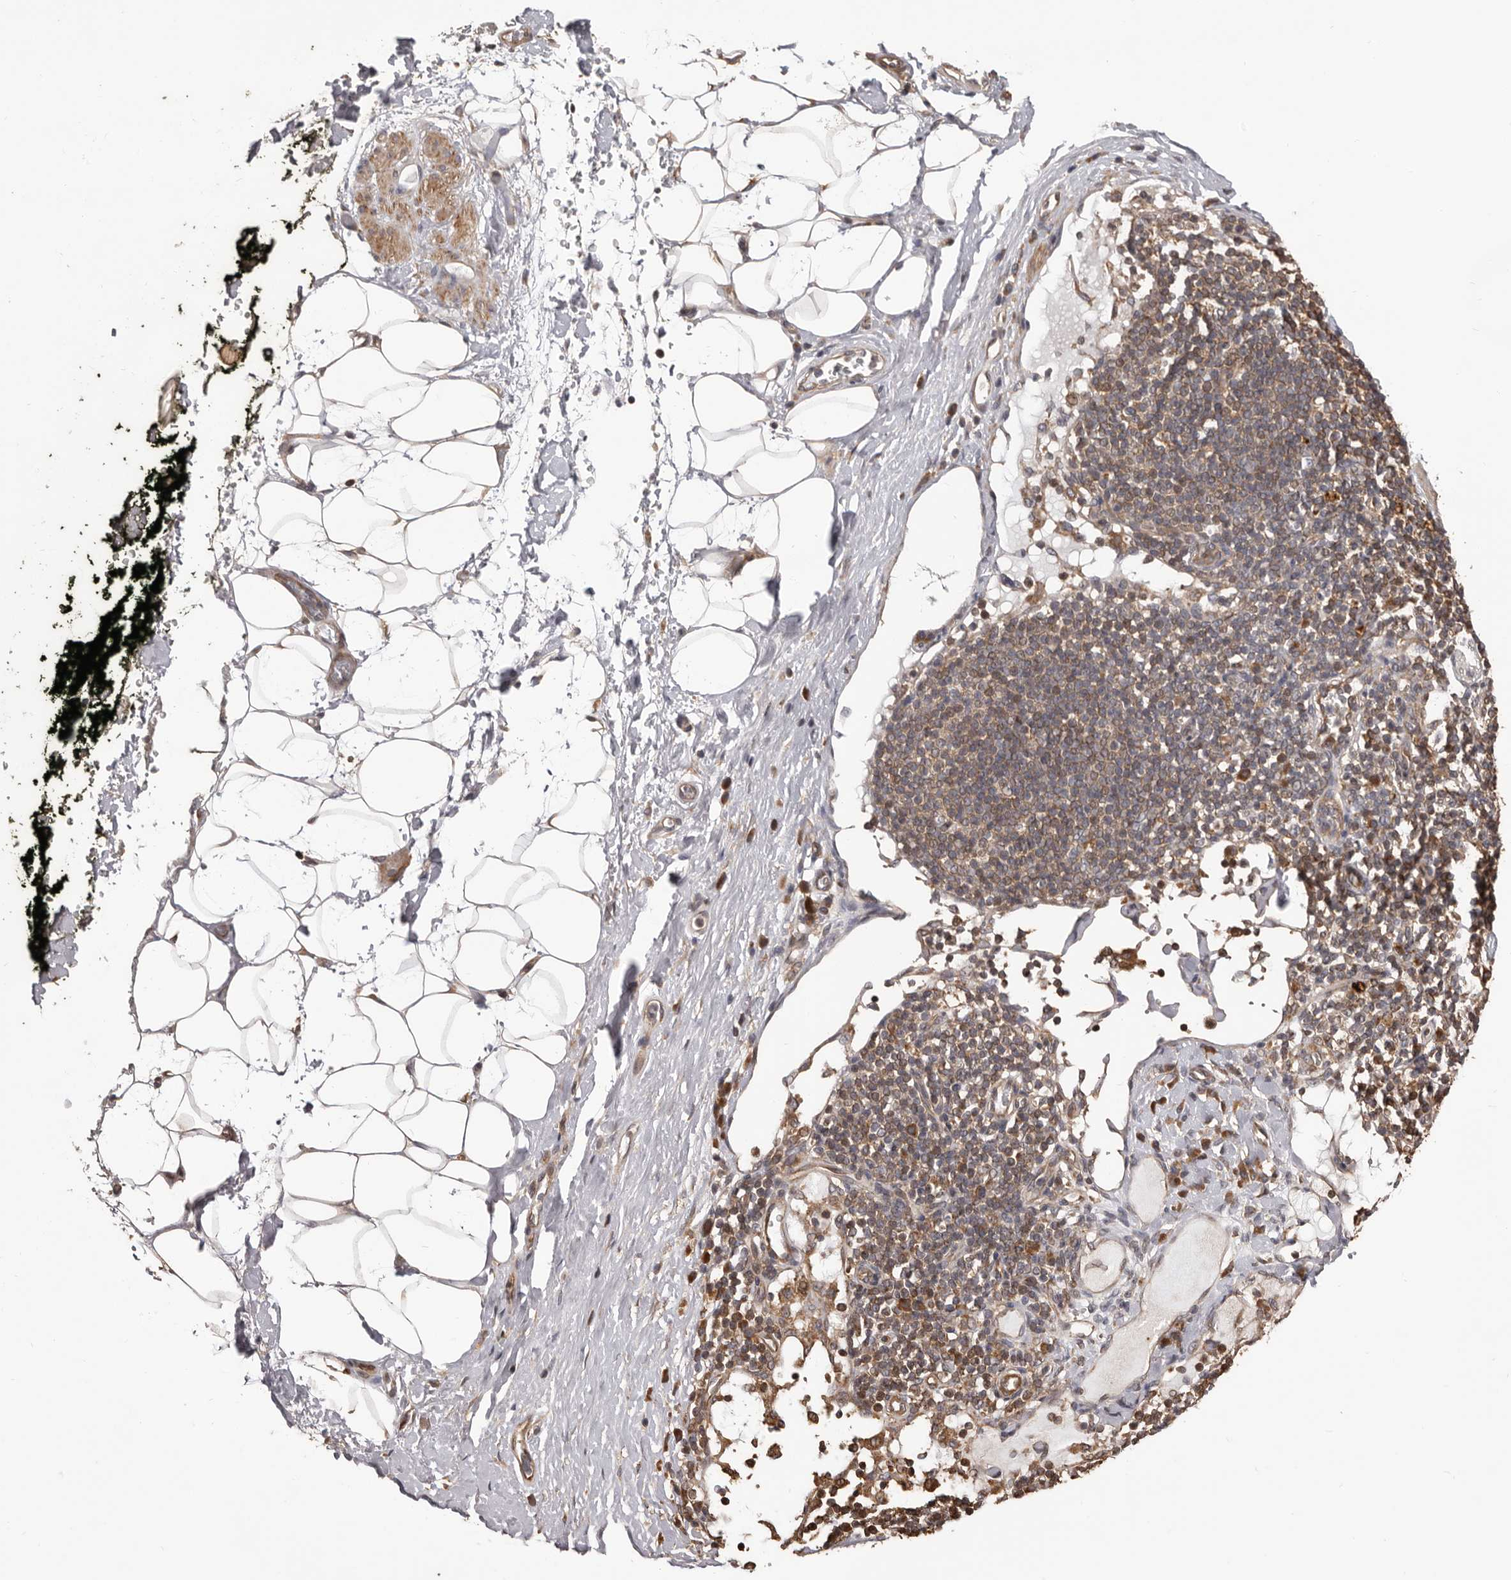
{"staining": {"intensity": "weak", "quantity": ">75%", "location": "cytoplasmic/membranous"}, "tissue": "adipose tissue", "cell_type": "Adipocytes", "image_type": "normal", "snomed": [{"axis": "morphology", "description": "Normal tissue, NOS"}, {"axis": "morphology", "description": "Adenocarcinoma, NOS"}, {"axis": "topography", "description": "Pancreas"}, {"axis": "topography", "description": "Peripheral nerve tissue"}], "caption": "Immunohistochemical staining of benign human adipose tissue displays weak cytoplasmic/membranous protein expression in approximately >75% of adipocytes. Using DAB (brown) and hematoxylin (blue) stains, captured at high magnification using brightfield microscopy.", "gene": "ADAMTS2", "patient": {"sex": "male", "age": 59}}